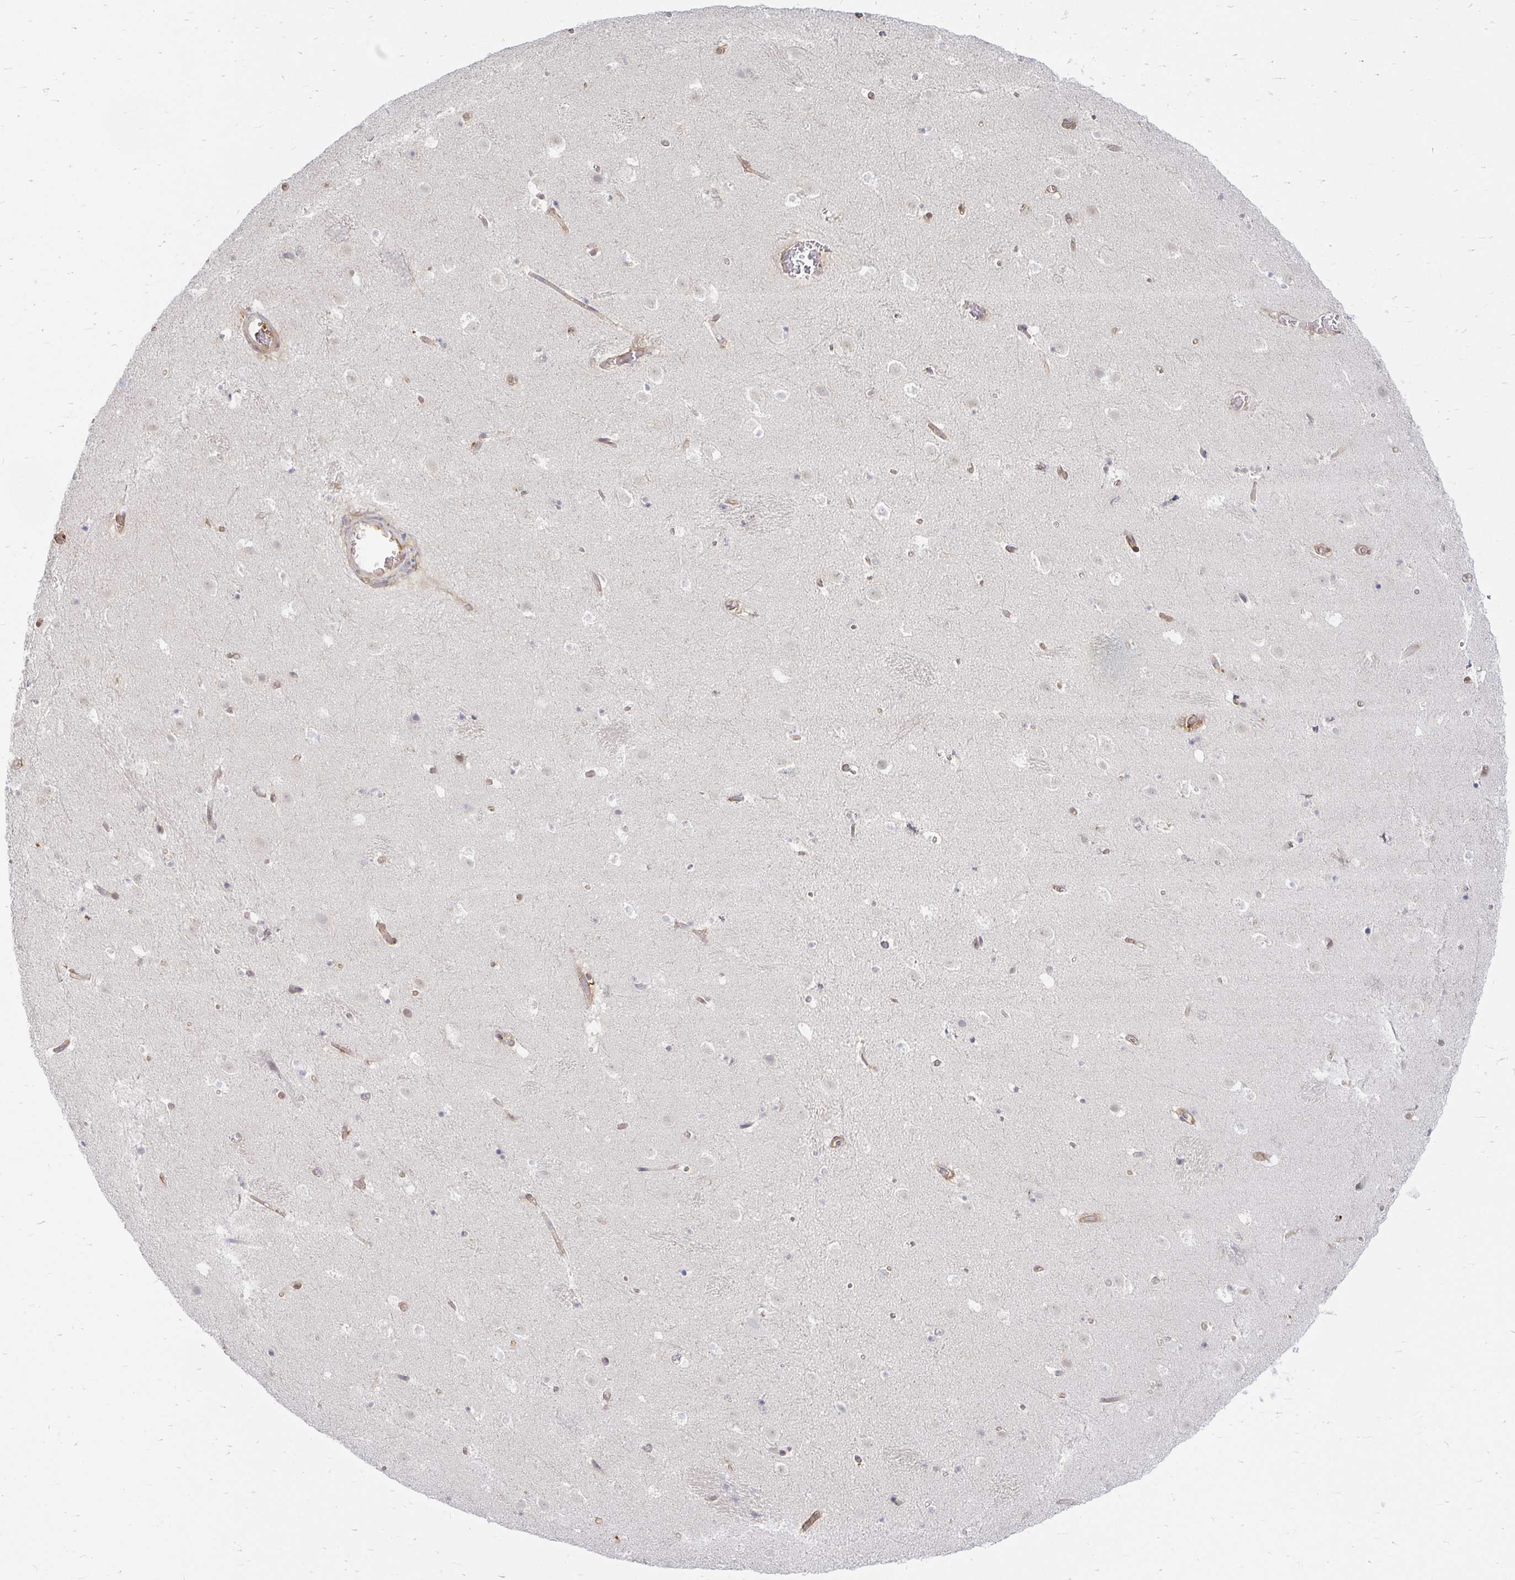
{"staining": {"intensity": "negative", "quantity": "none", "location": "none"}, "tissue": "caudate", "cell_type": "Glial cells", "image_type": "normal", "snomed": [{"axis": "morphology", "description": "Normal tissue, NOS"}, {"axis": "topography", "description": "Lateral ventricle wall"}], "caption": "The image displays no staining of glial cells in unremarkable caudate.", "gene": "CAST", "patient": {"sex": "male", "age": 37}}